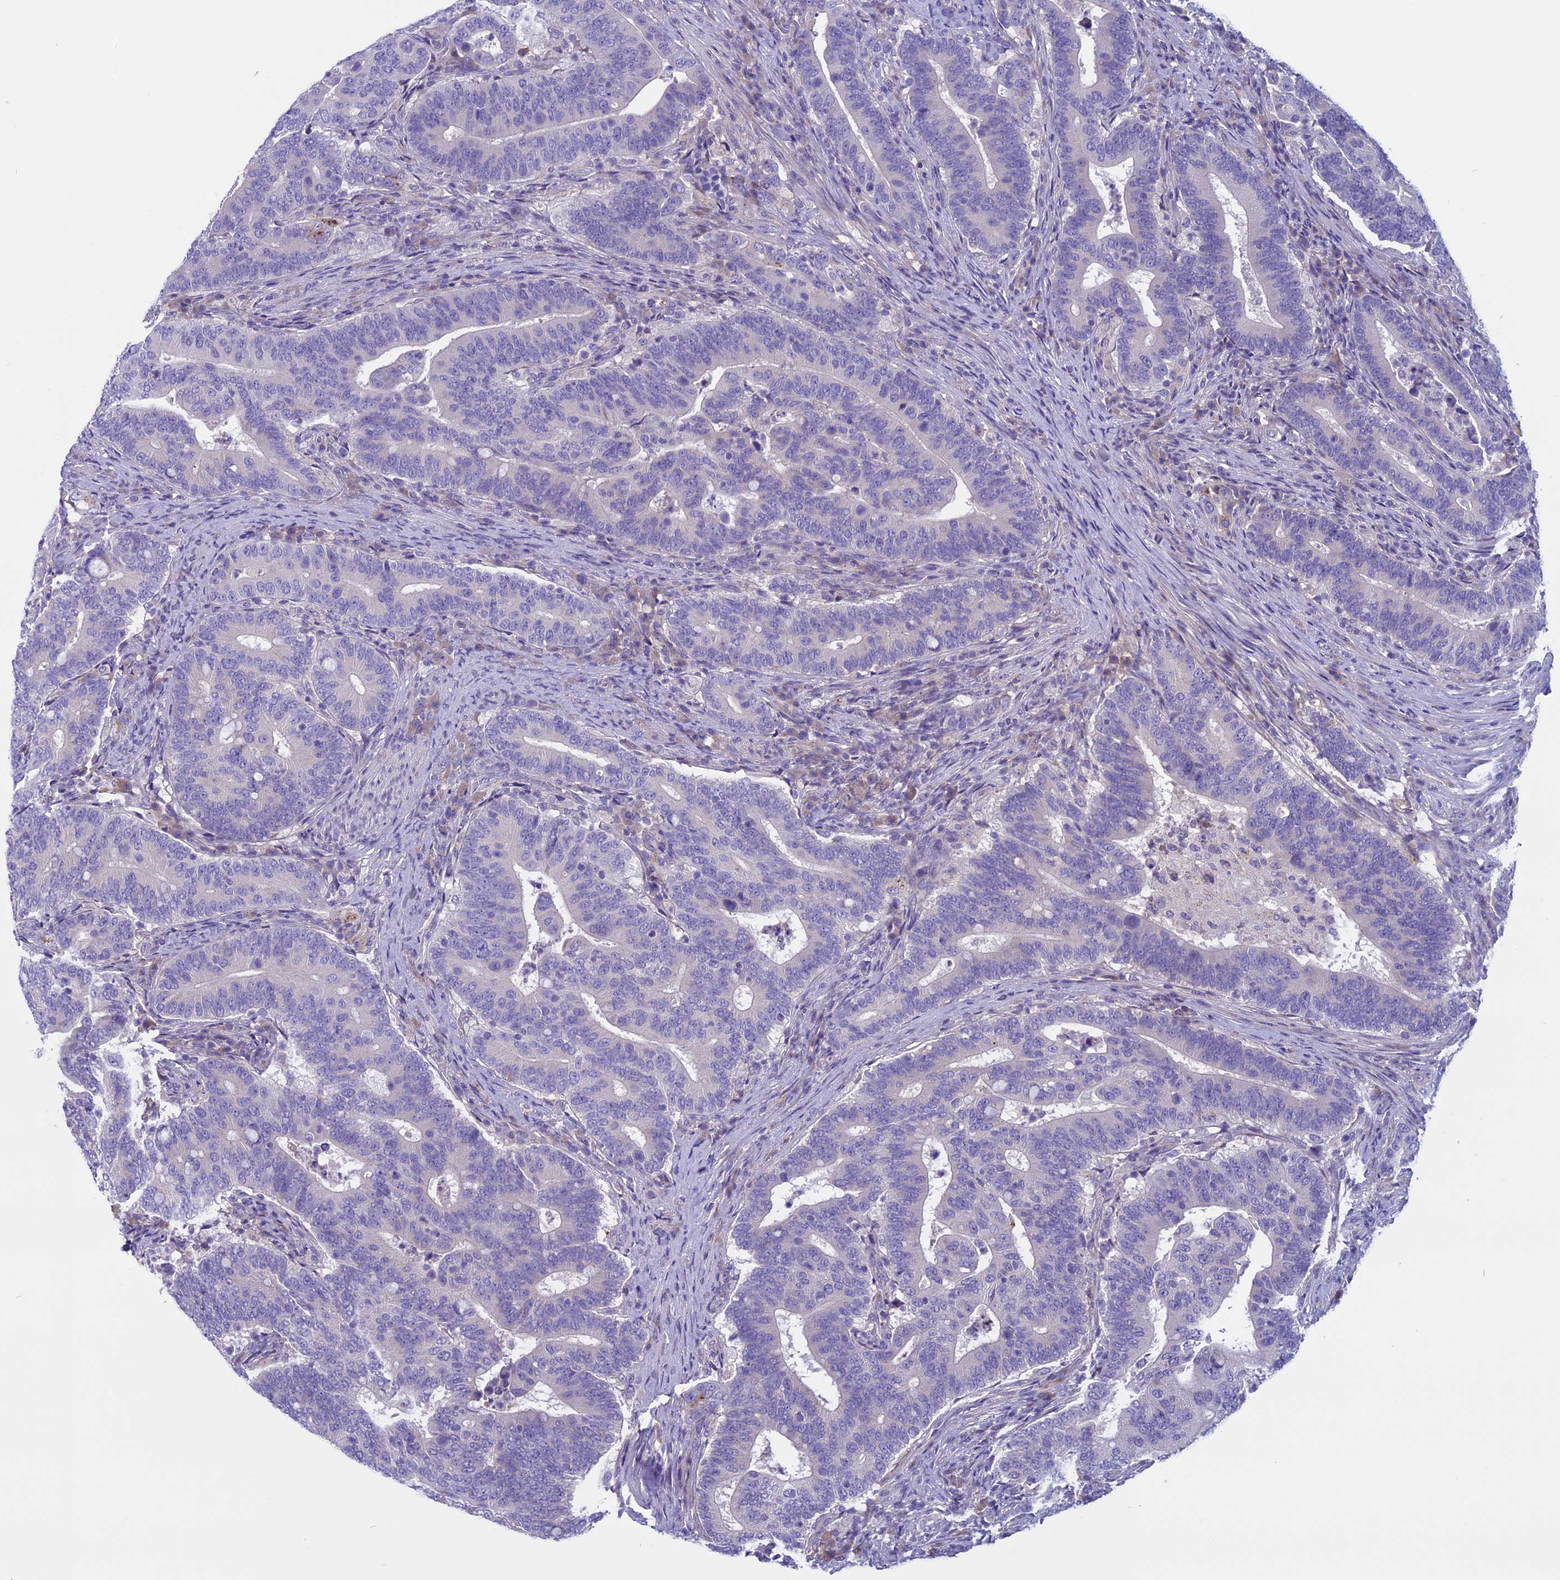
{"staining": {"intensity": "negative", "quantity": "none", "location": "none"}, "tissue": "colorectal cancer", "cell_type": "Tumor cells", "image_type": "cancer", "snomed": [{"axis": "morphology", "description": "Adenocarcinoma, NOS"}, {"axis": "topography", "description": "Colon"}], "caption": "DAB (3,3'-diaminobenzidine) immunohistochemical staining of colorectal cancer reveals no significant staining in tumor cells.", "gene": "DCTN5", "patient": {"sex": "female", "age": 66}}